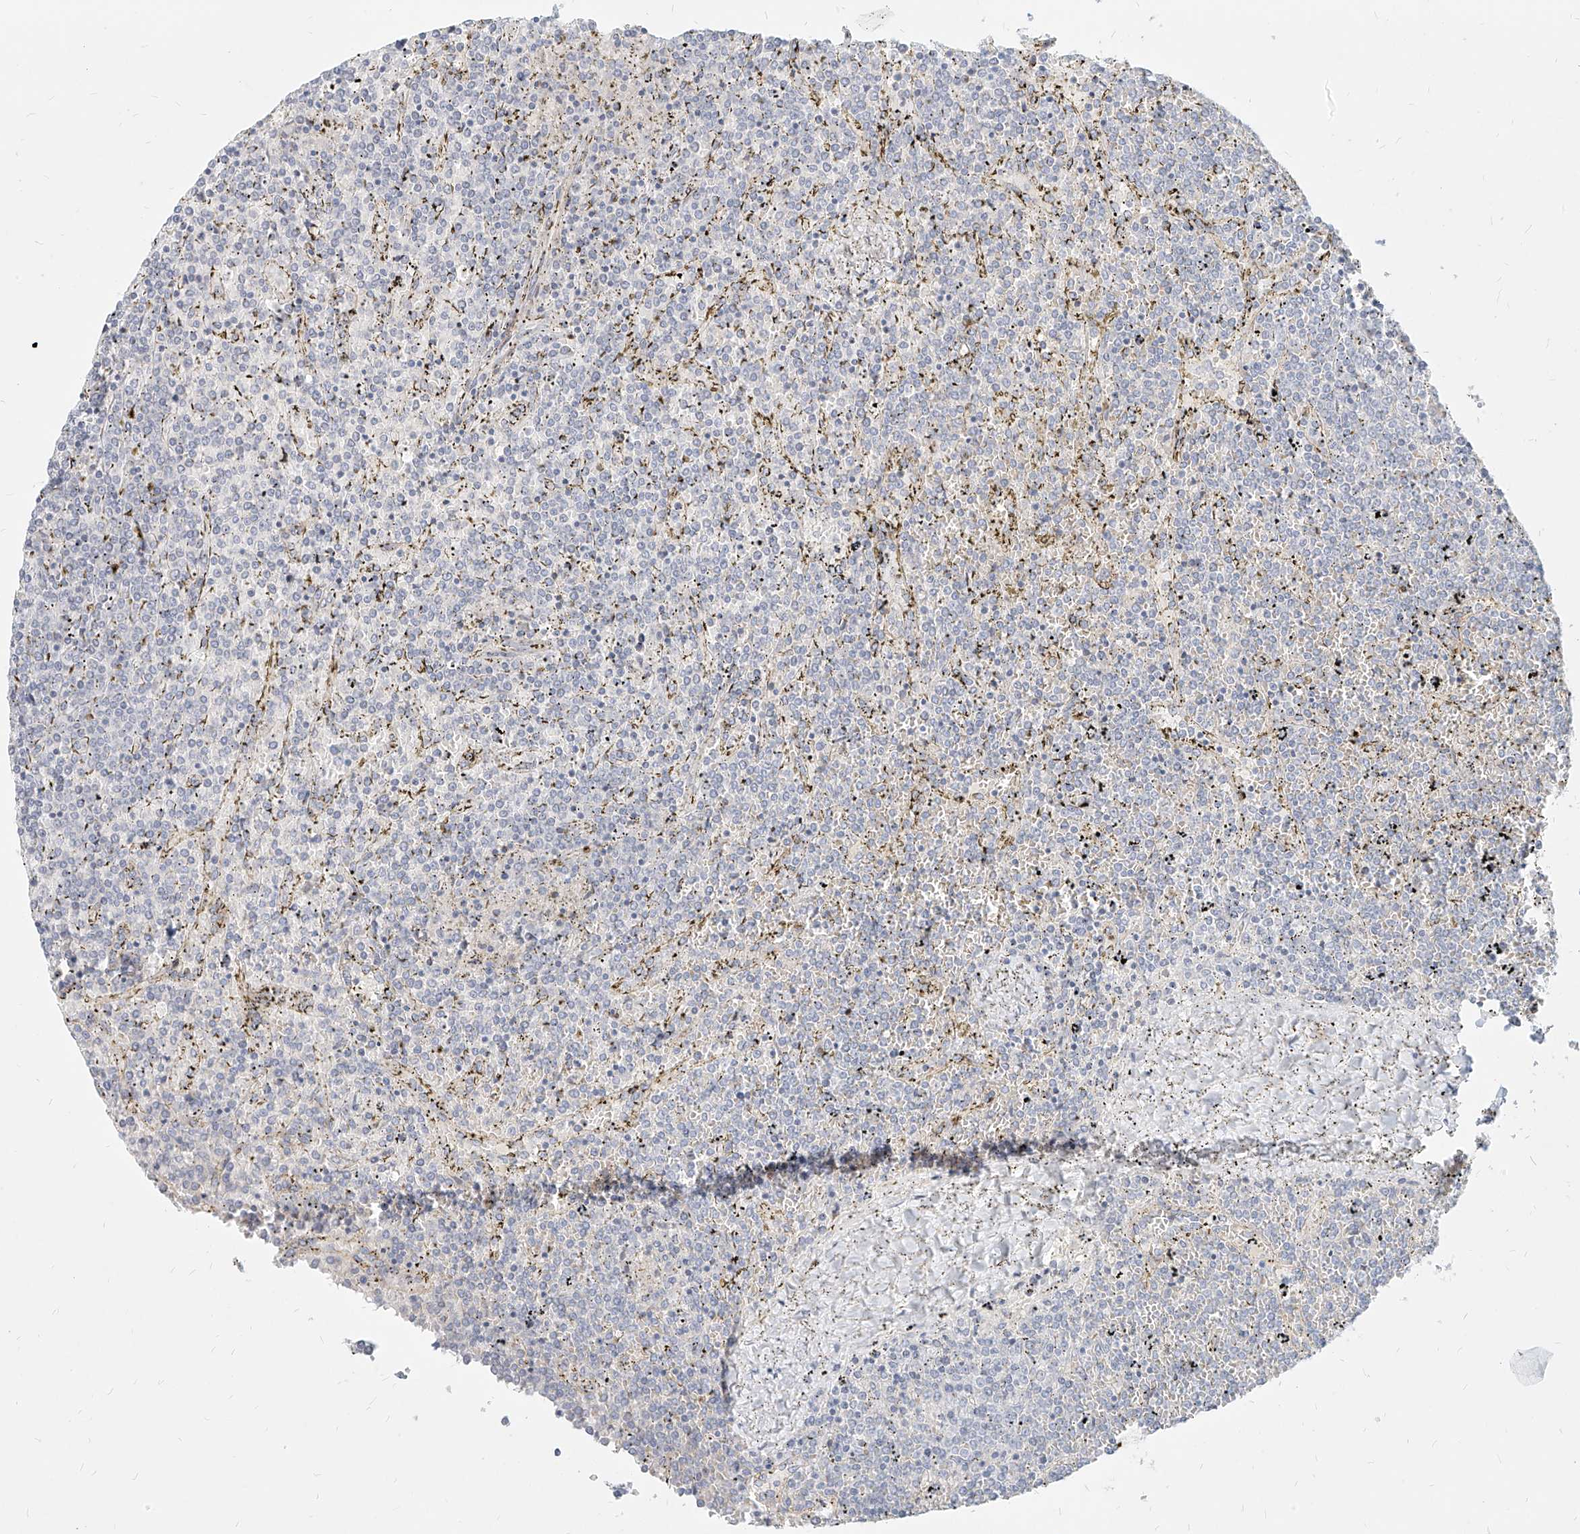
{"staining": {"intensity": "negative", "quantity": "none", "location": "none"}, "tissue": "lymphoma", "cell_type": "Tumor cells", "image_type": "cancer", "snomed": [{"axis": "morphology", "description": "Malignant lymphoma, non-Hodgkin's type, Low grade"}, {"axis": "topography", "description": "Spleen"}], "caption": "Immunohistochemical staining of human low-grade malignant lymphoma, non-Hodgkin's type reveals no significant expression in tumor cells. (Brightfield microscopy of DAB immunohistochemistry at high magnification).", "gene": "ITPKB", "patient": {"sex": "female", "age": 19}}